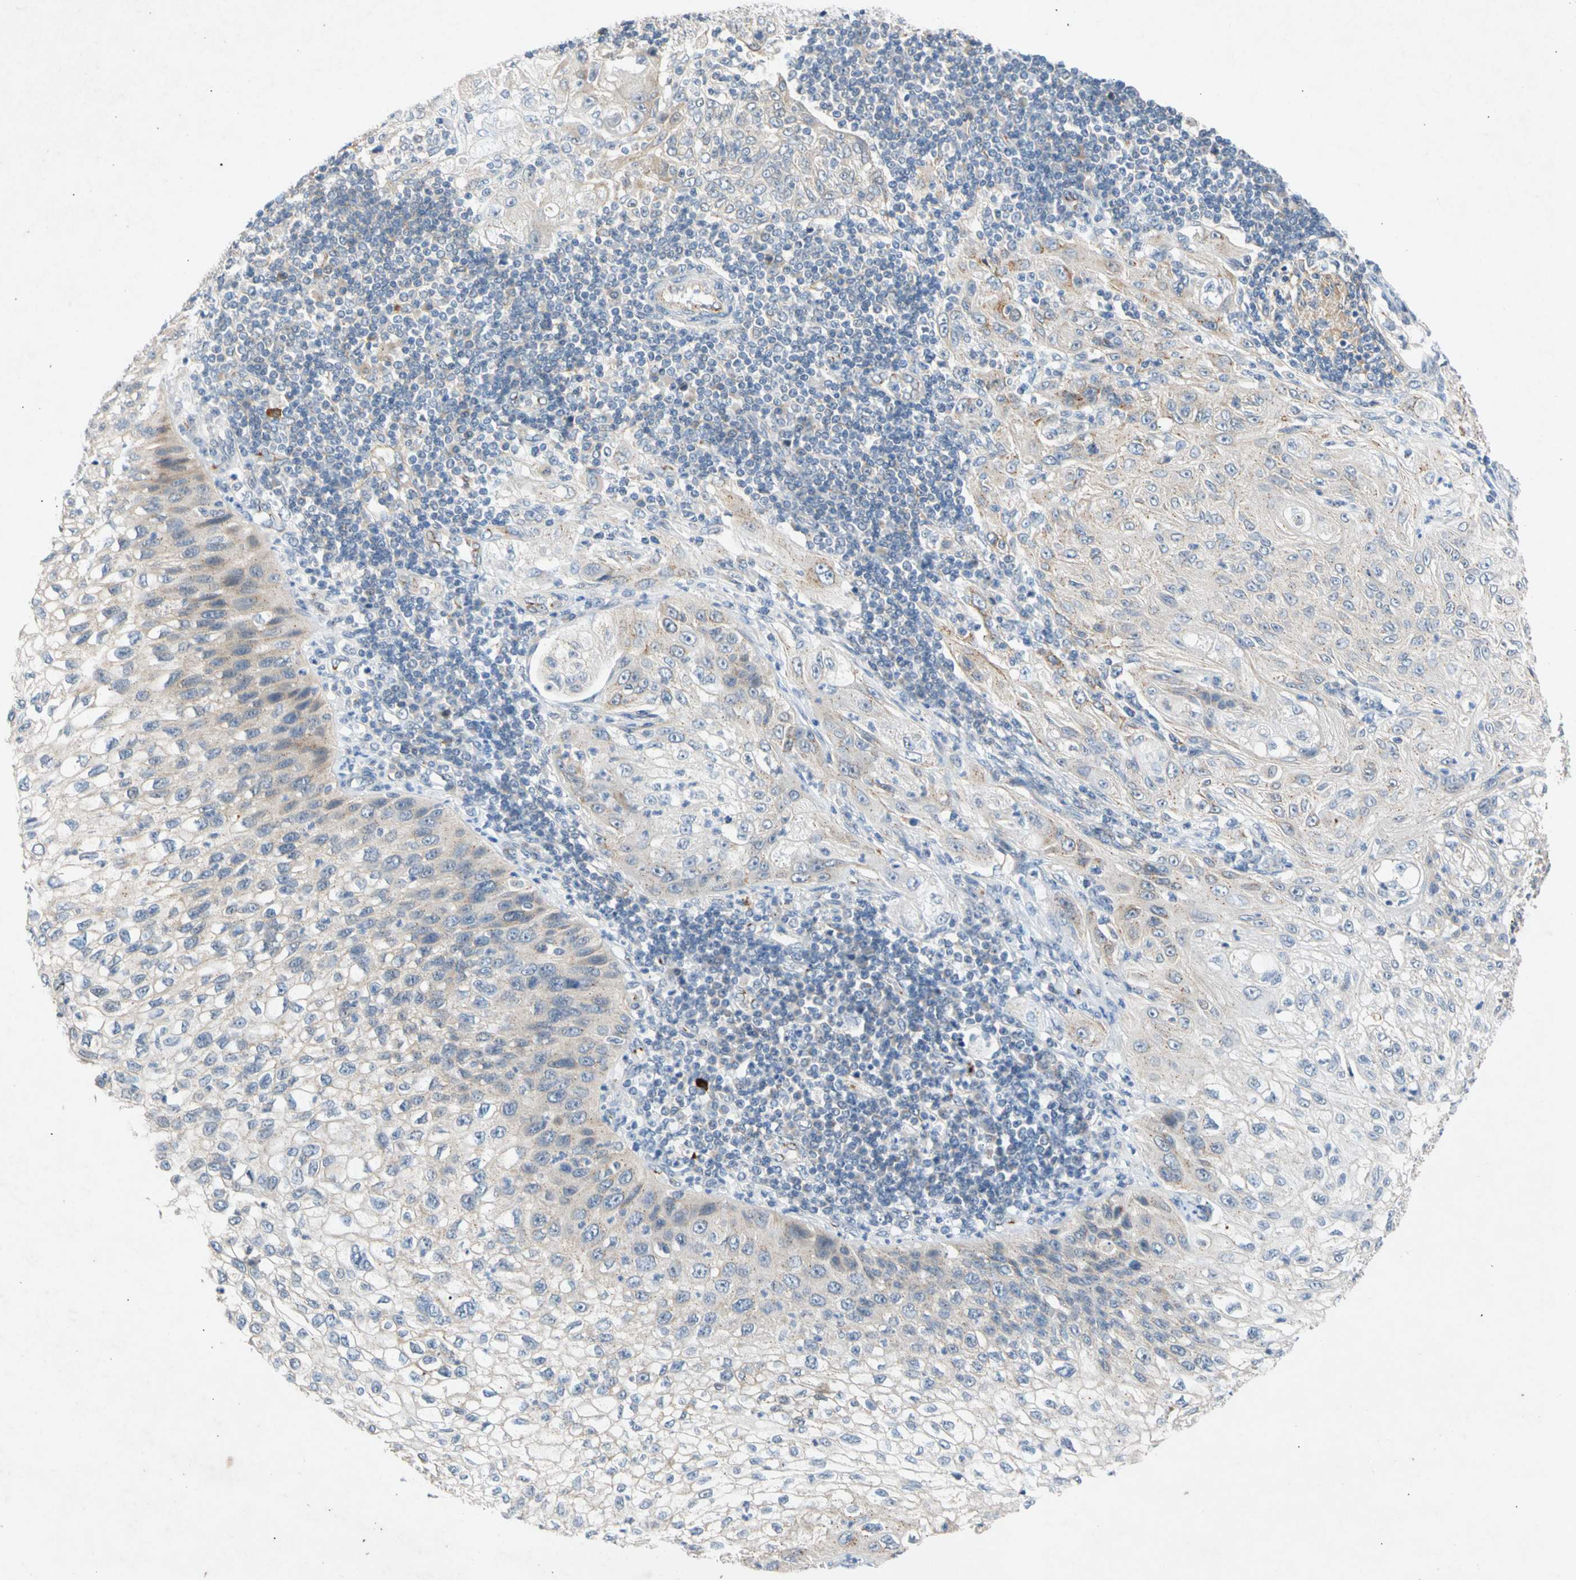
{"staining": {"intensity": "weak", "quantity": "<25%", "location": "cytoplasmic/membranous"}, "tissue": "lung cancer", "cell_type": "Tumor cells", "image_type": "cancer", "snomed": [{"axis": "morphology", "description": "Inflammation, NOS"}, {"axis": "morphology", "description": "Squamous cell carcinoma, NOS"}, {"axis": "topography", "description": "Lymph node"}, {"axis": "topography", "description": "Soft tissue"}, {"axis": "topography", "description": "Lung"}], "caption": "This image is of squamous cell carcinoma (lung) stained with immunohistochemistry to label a protein in brown with the nuclei are counter-stained blue. There is no expression in tumor cells. (Brightfield microscopy of DAB (3,3'-diaminobenzidine) IHC at high magnification).", "gene": "GASK1B", "patient": {"sex": "male", "age": 66}}